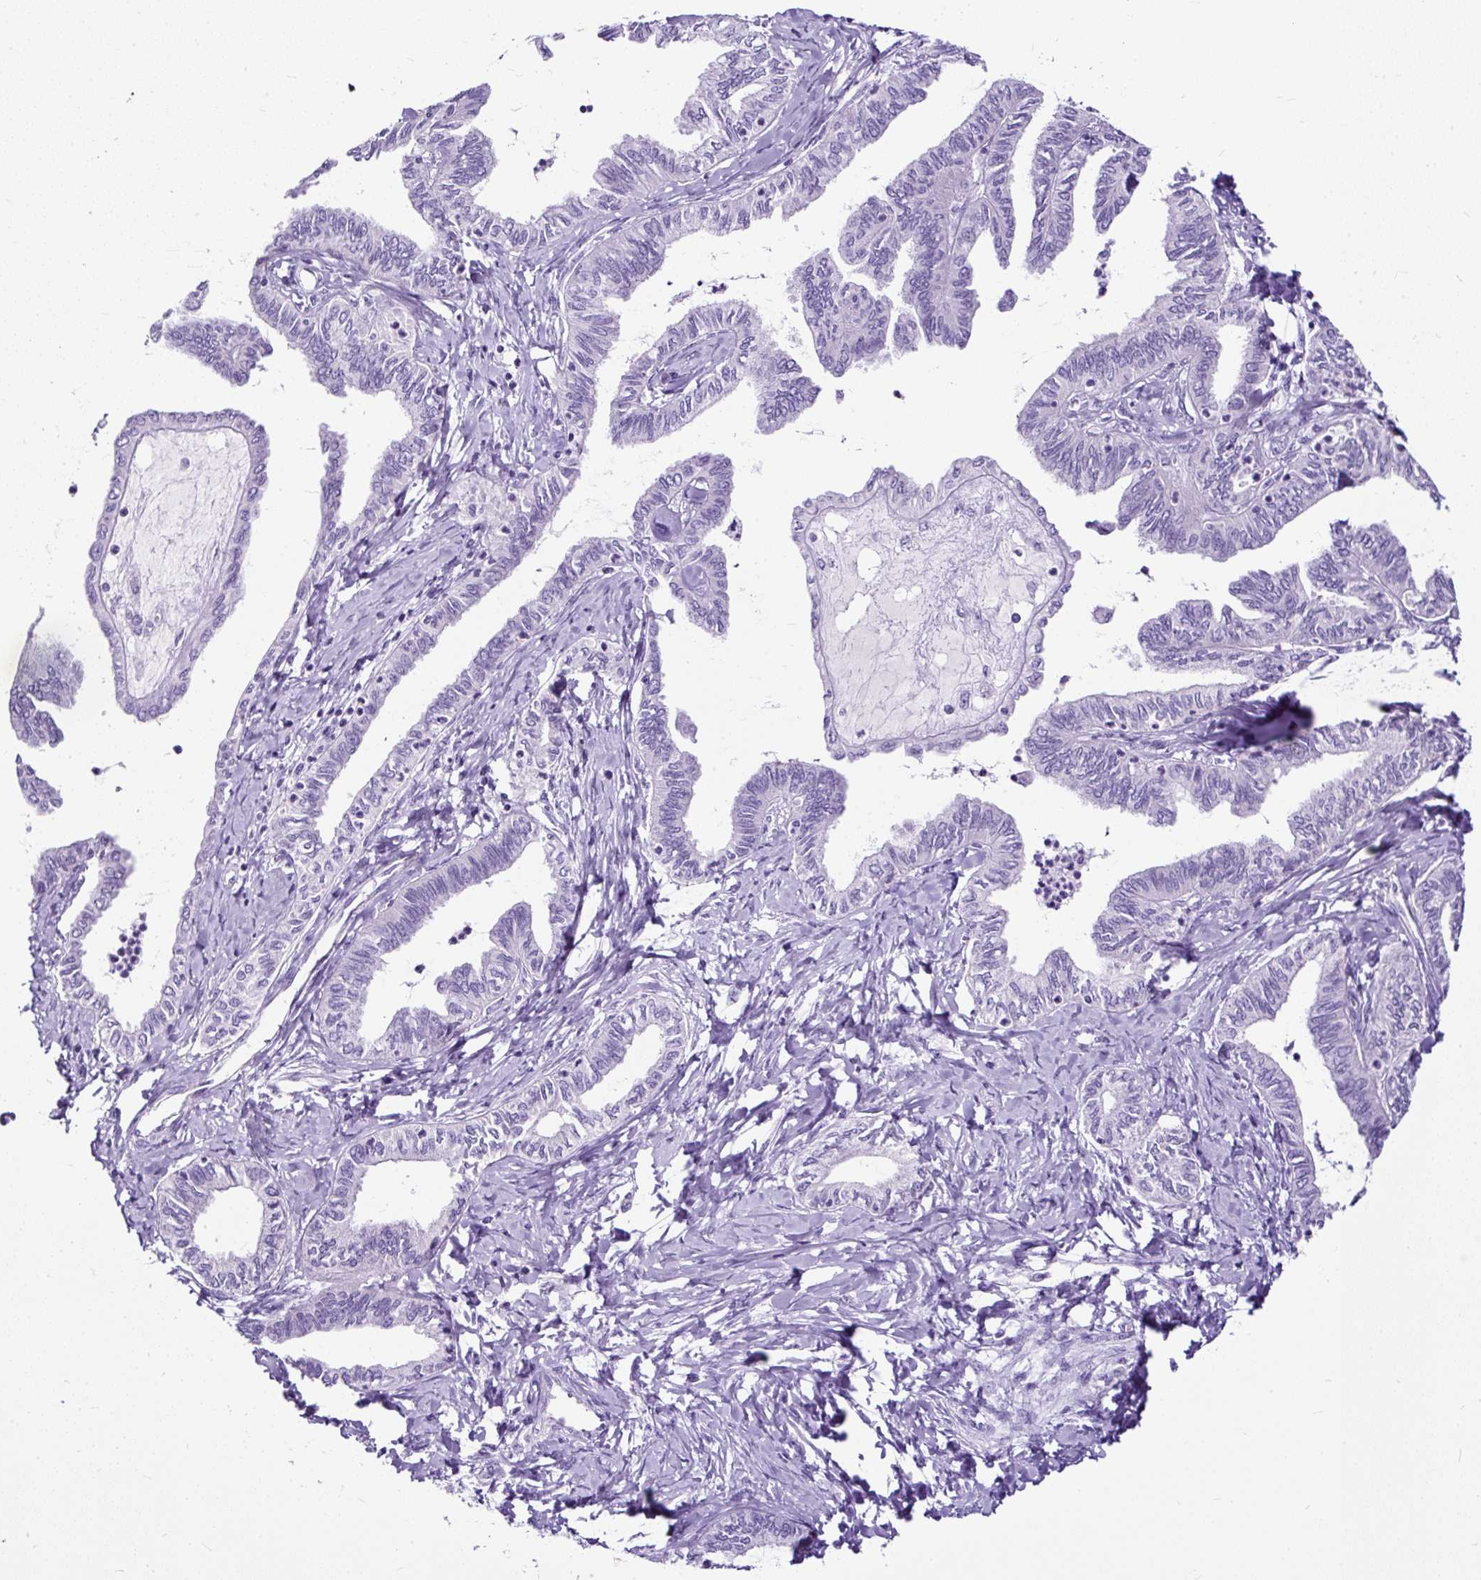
{"staining": {"intensity": "negative", "quantity": "none", "location": "none"}, "tissue": "ovarian cancer", "cell_type": "Tumor cells", "image_type": "cancer", "snomed": [{"axis": "morphology", "description": "Carcinoma, endometroid"}, {"axis": "topography", "description": "Ovary"}], "caption": "Immunohistochemistry (IHC) micrograph of neoplastic tissue: endometroid carcinoma (ovarian) stained with DAB reveals no significant protein staining in tumor cells.", "gene": "STOX2", "patient": {"sex": "female", "age": 70}}